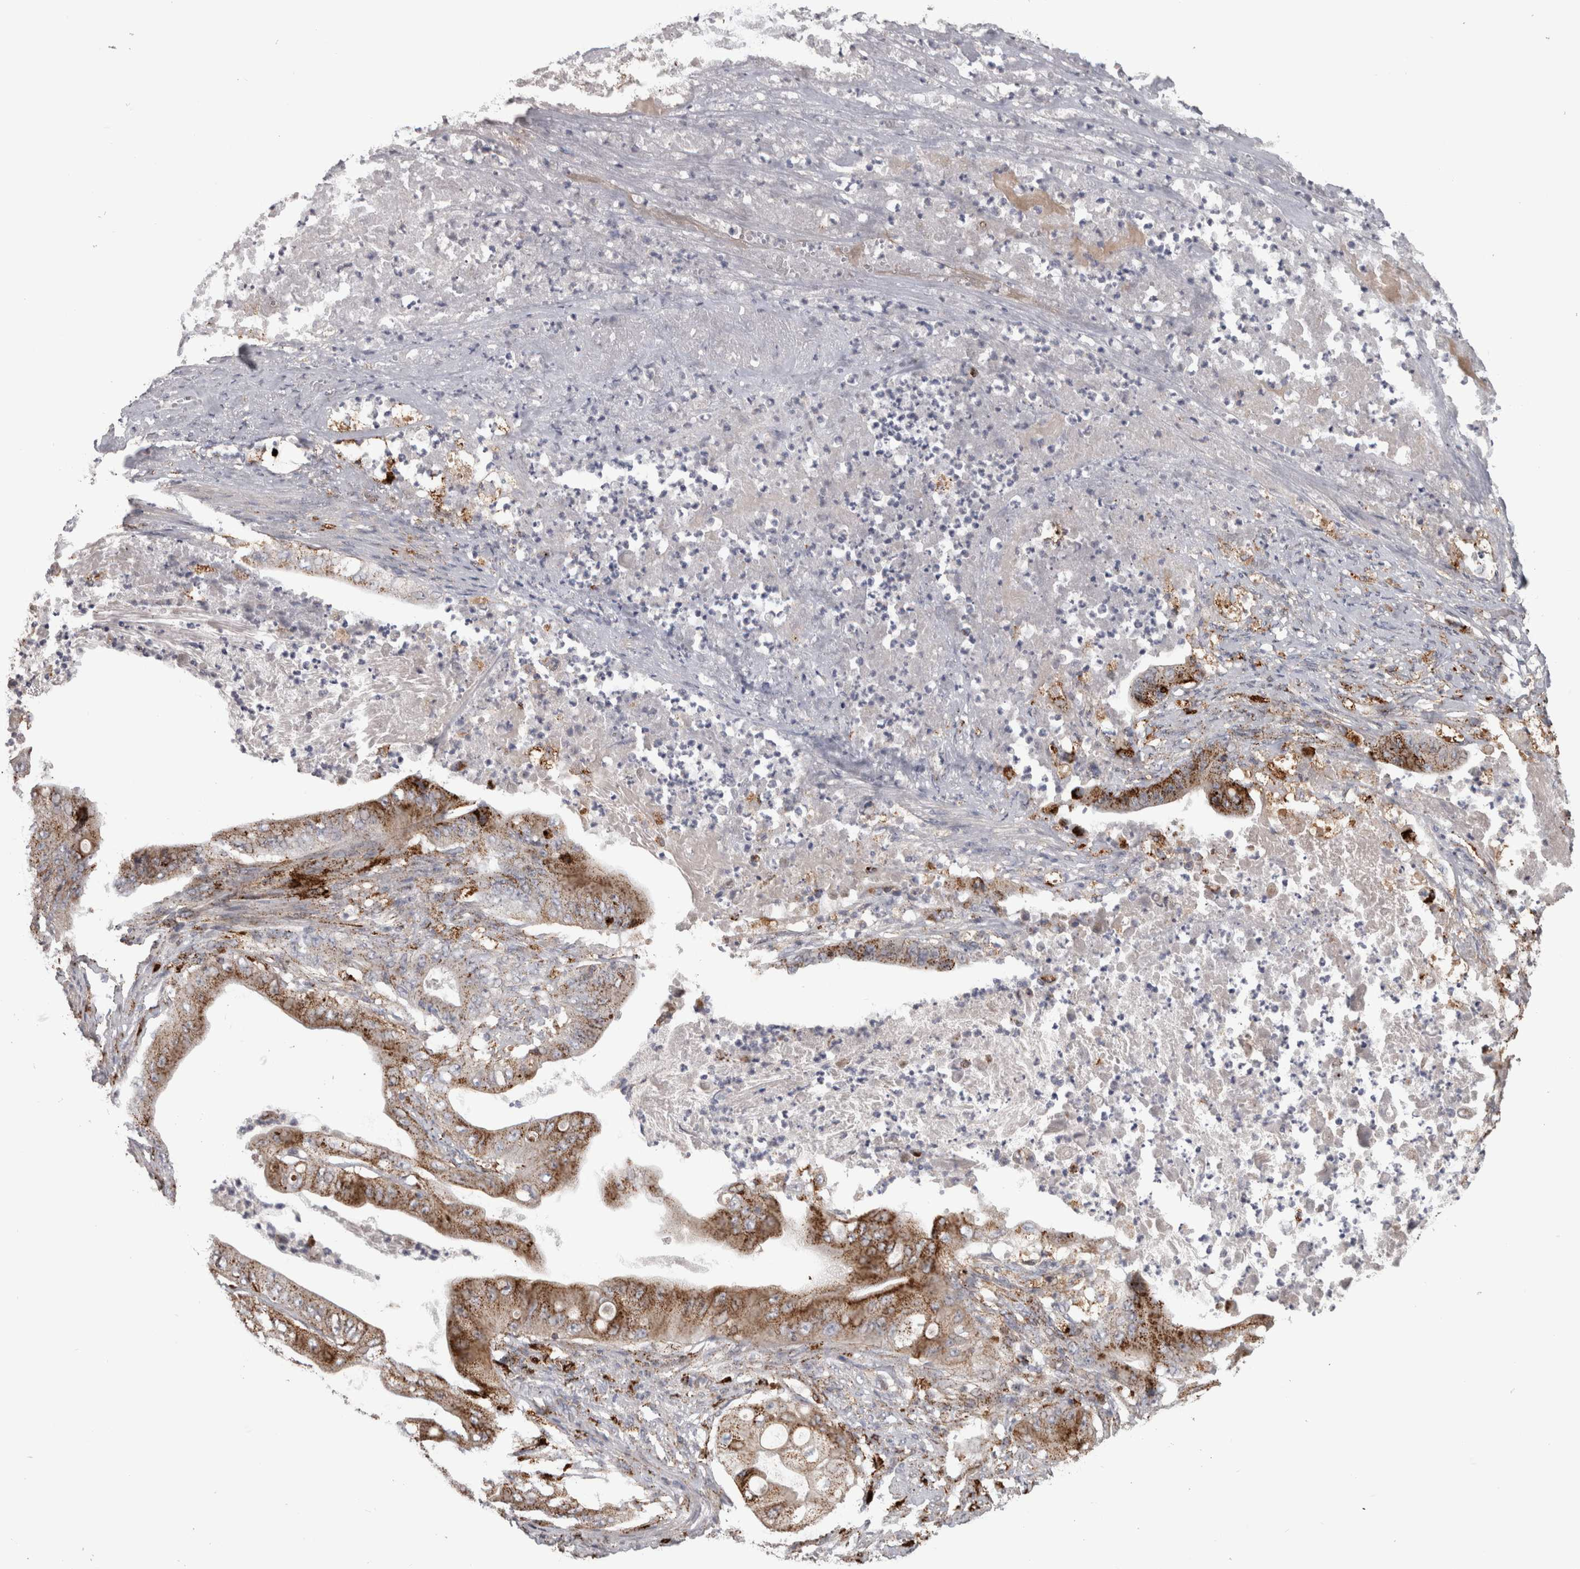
{"staining": {"intensity": "moderate", "quantity": ">75%", "location": "cytoplasmic/membranous"}, "tissue": "stomach cancer", "cell_type": "Tumor cells", "image_type": "cancer", "snomed": [{"axis": "morphology", "description": "Adenocarcinoma, NOS"}, {"axis": "topography", "description": "Stomach"}], "caption": "Moderate cytoplasmic/membranous positivity is present in about >75% of tumor cells in adenocarcinoma (stomach).", "gene": "CTSZ", "patient": {"sex": "female", "age": 73}}